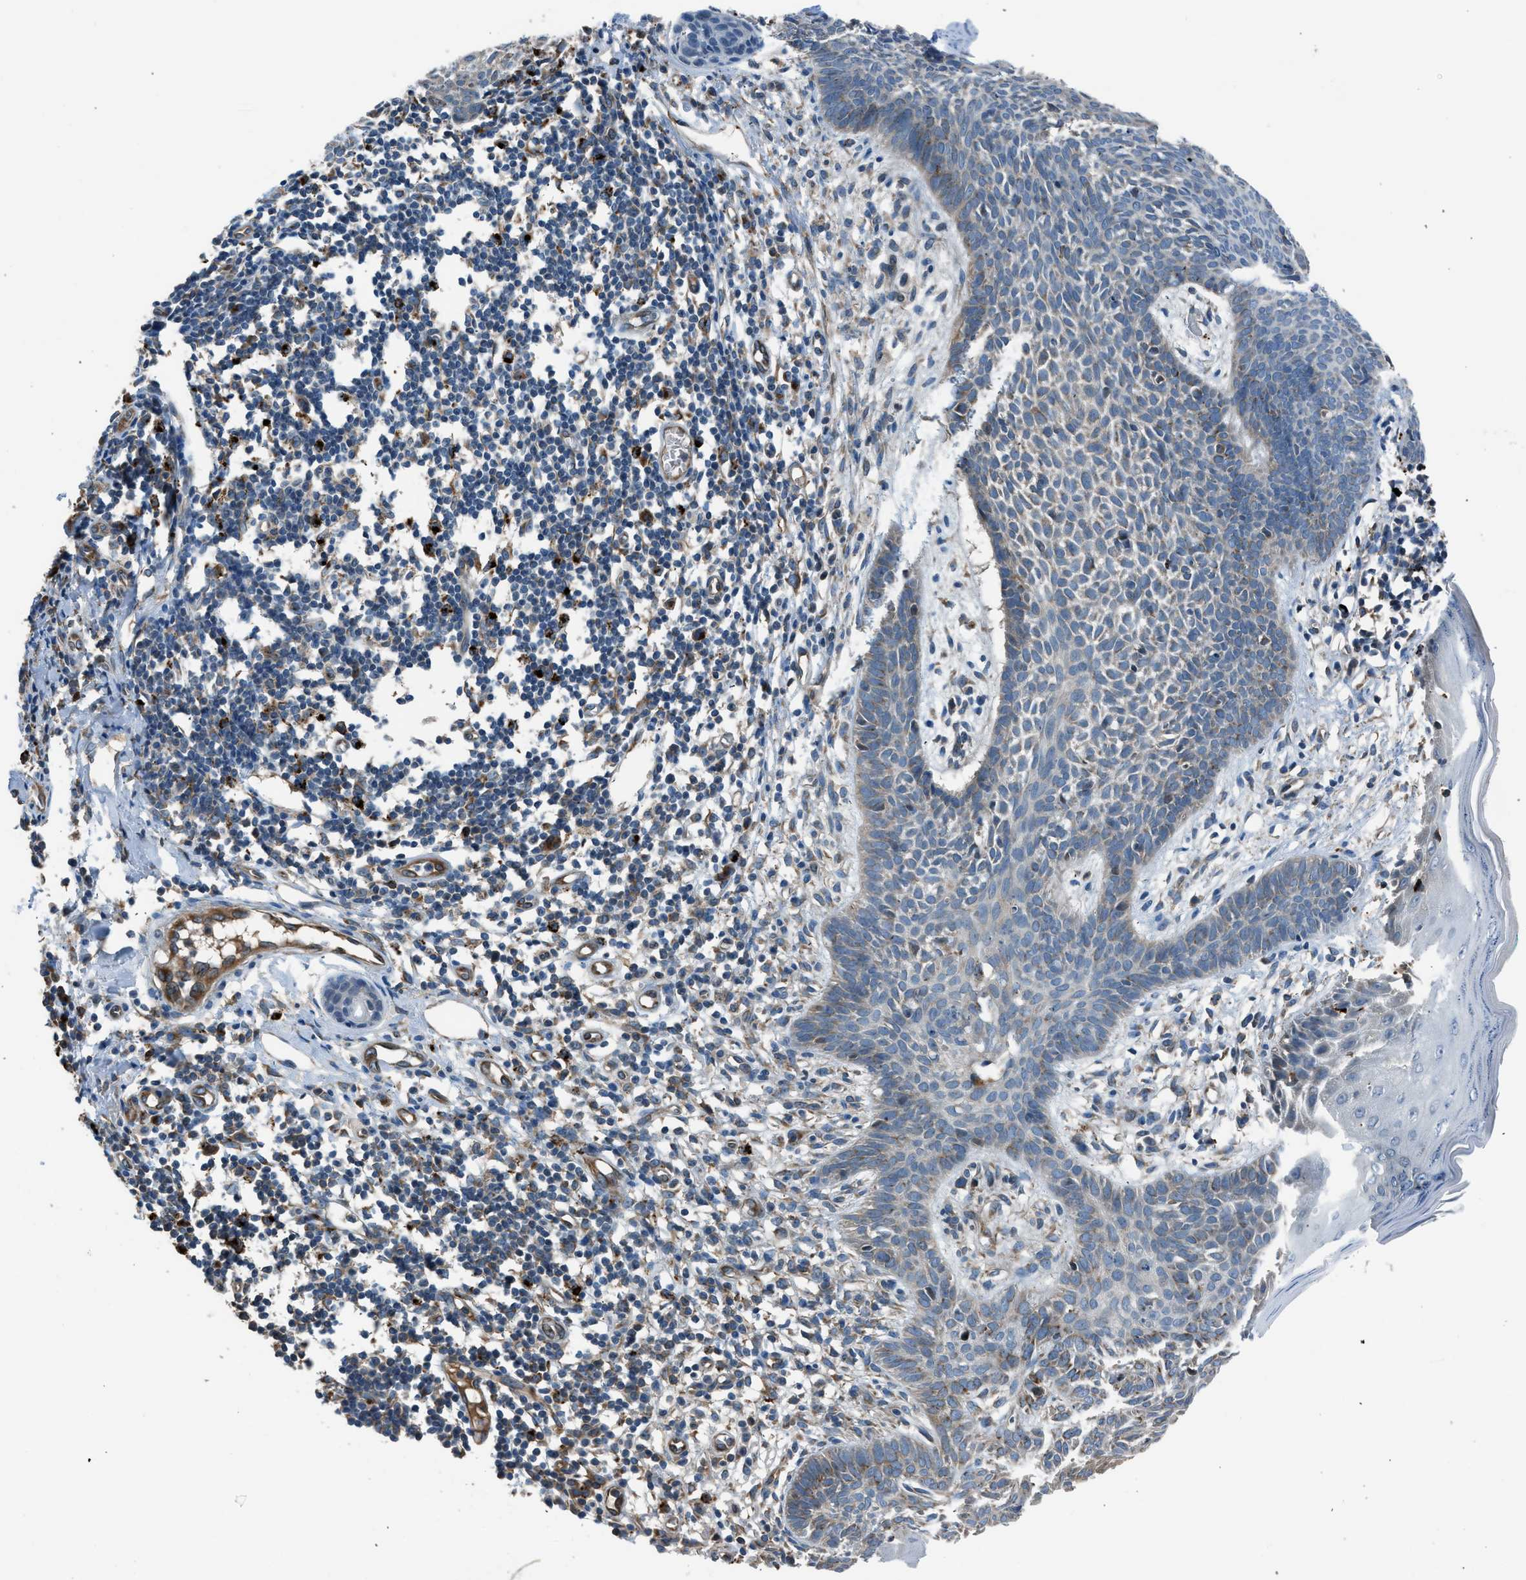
{"staining": {"intensity": "negative", "quantity": "none", "location": "none"}, "tissue": "skin cancer", "cell_type": "Tumor cells", "image_type": "cancer", "snomed": [{"axis": "morphology", "description": "Basal cell carcinoma"}, {"axis": "topography", "description": "Skin"}], "caption": "This image is of basal cell carcinoma (skin) stained with immunohistochemistry (IHC) to label a protein in brown with the nuclei are counter-stained blue. There is no staining in tumor cells.", "gene": "LMBR1", "patient": {"sex": "male", "age": 60}}